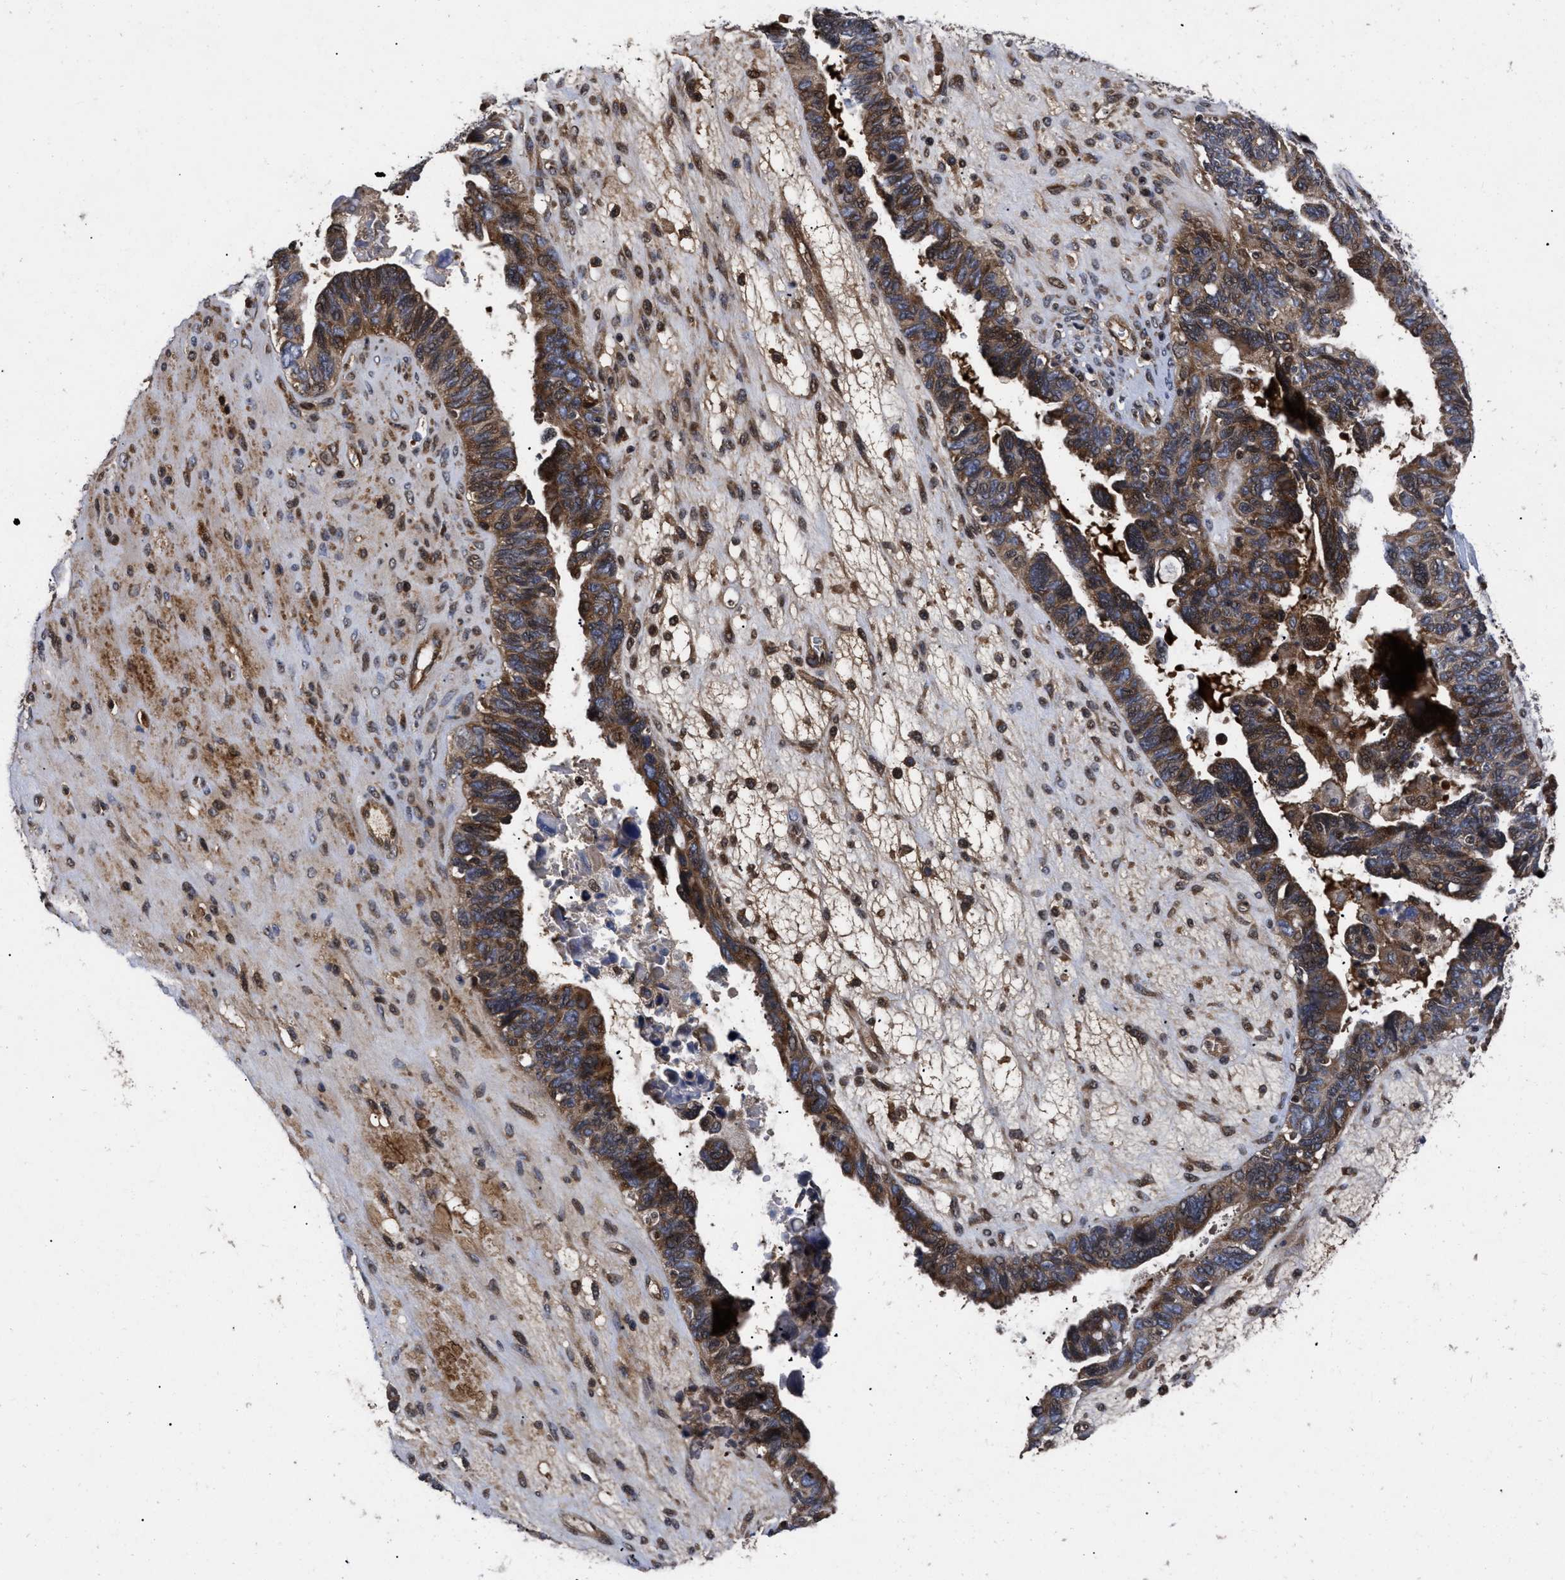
{"staining": {"intensity": "strong", "quantity": "25%-75%", "location": "cytoplasmic/membranous,nuclear"}, "tissue": "ovarian cancer", "cell_type": "Tumor cells", "image_type": "cancer", "snomed": [{"axis": "morphology", "description": "Cystadenocarcinoma, serous, NOS"}, {"axis": "topography", "description": "Ovary"}], "caption": "A brown stain shows strong cytoplasmic/membranous and nuclear expression of a protein in human serous cystadenocarcinoma (ovarian) tumor cells.", "gene": "FAM200A", "patient": {"sex": "female", "age": 79}}